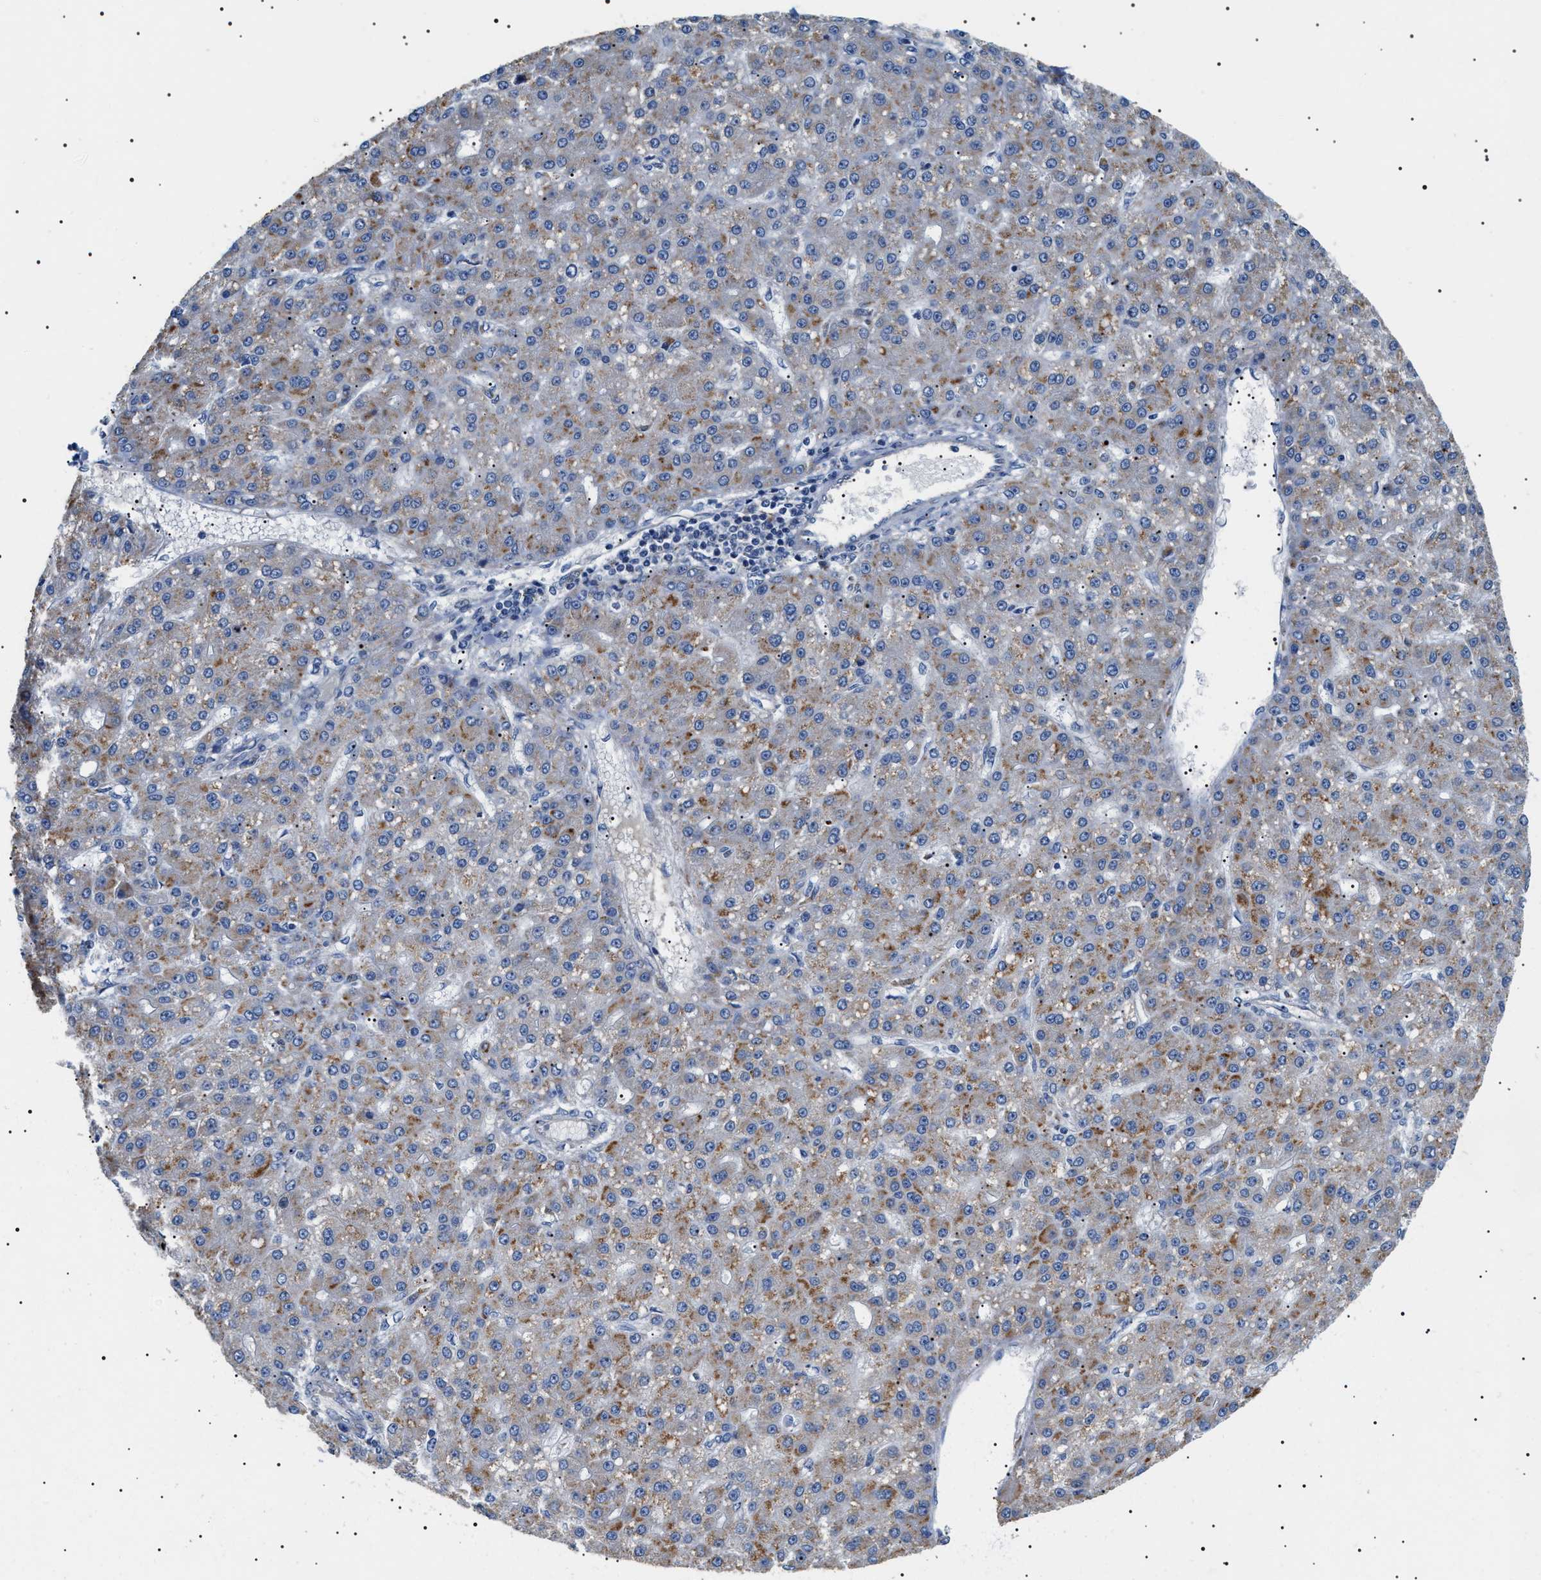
{"staining": {"intensity": "moderate", "quantity": "25%-75%", "location": "cytoplasmic/membranous"}, "tissue": "liver cancer", "cell_type": "Tumor cells", "image_type": "cancer", "snomed": [{"axis": "morphology", "description": "Carcinoma, Hepatocellular, NOS"}, {"axis": "topography", "description": "Liver"}], "caption": "Protein staining by immunohistochemistry exhibits moderate cytoplasmic/membranous staining in approximately 25%-75% of tumor cells in liver hepatocellular carcinoma.", "gene": "TMEM222", "patient": {"sex": "male", "age": 67}}